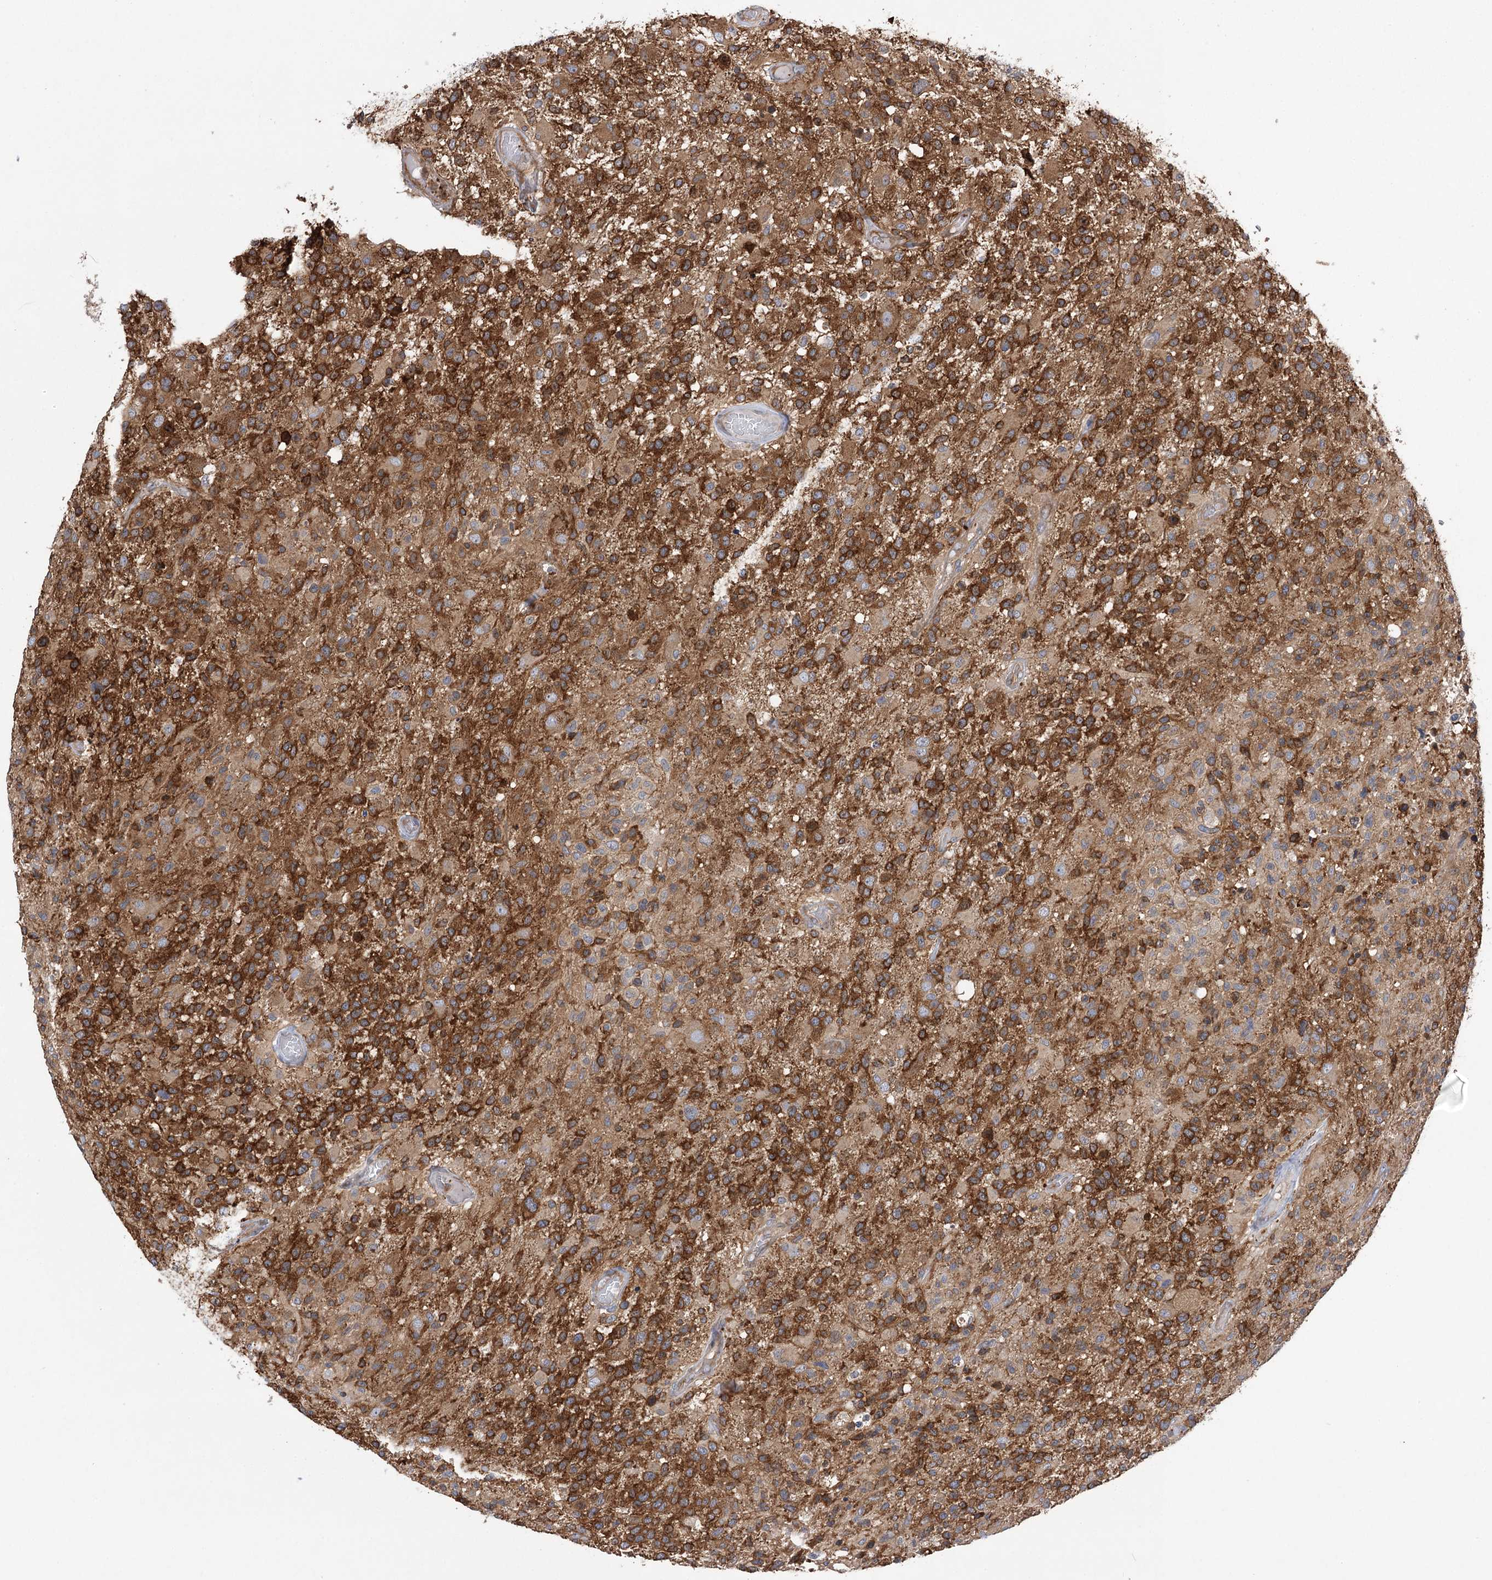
{"staining": {"intensity": "strong", "quantity": "25%-75%", "location": "cytoplasmic/membranous"}, "tissue": "glioma", "cell_type": "Tumor cells", "image_type": "cancer", "snomed": [{"axis": "morphology", "description": "Glioma, malignant, High grade"}, {"axis": "morphology", "description": "Glioblastoma, NOS"}, {"axis": "topography", "description": "Brain"}], "caption": "This histopathology image shows immunohistochemistry staining of glioma, with high strong cytoplasmic/membranous expression in approximately 25%-75% of tumor cells.", "gene": "VPS37B", "patient": {"sex": "male", "age": 60}}